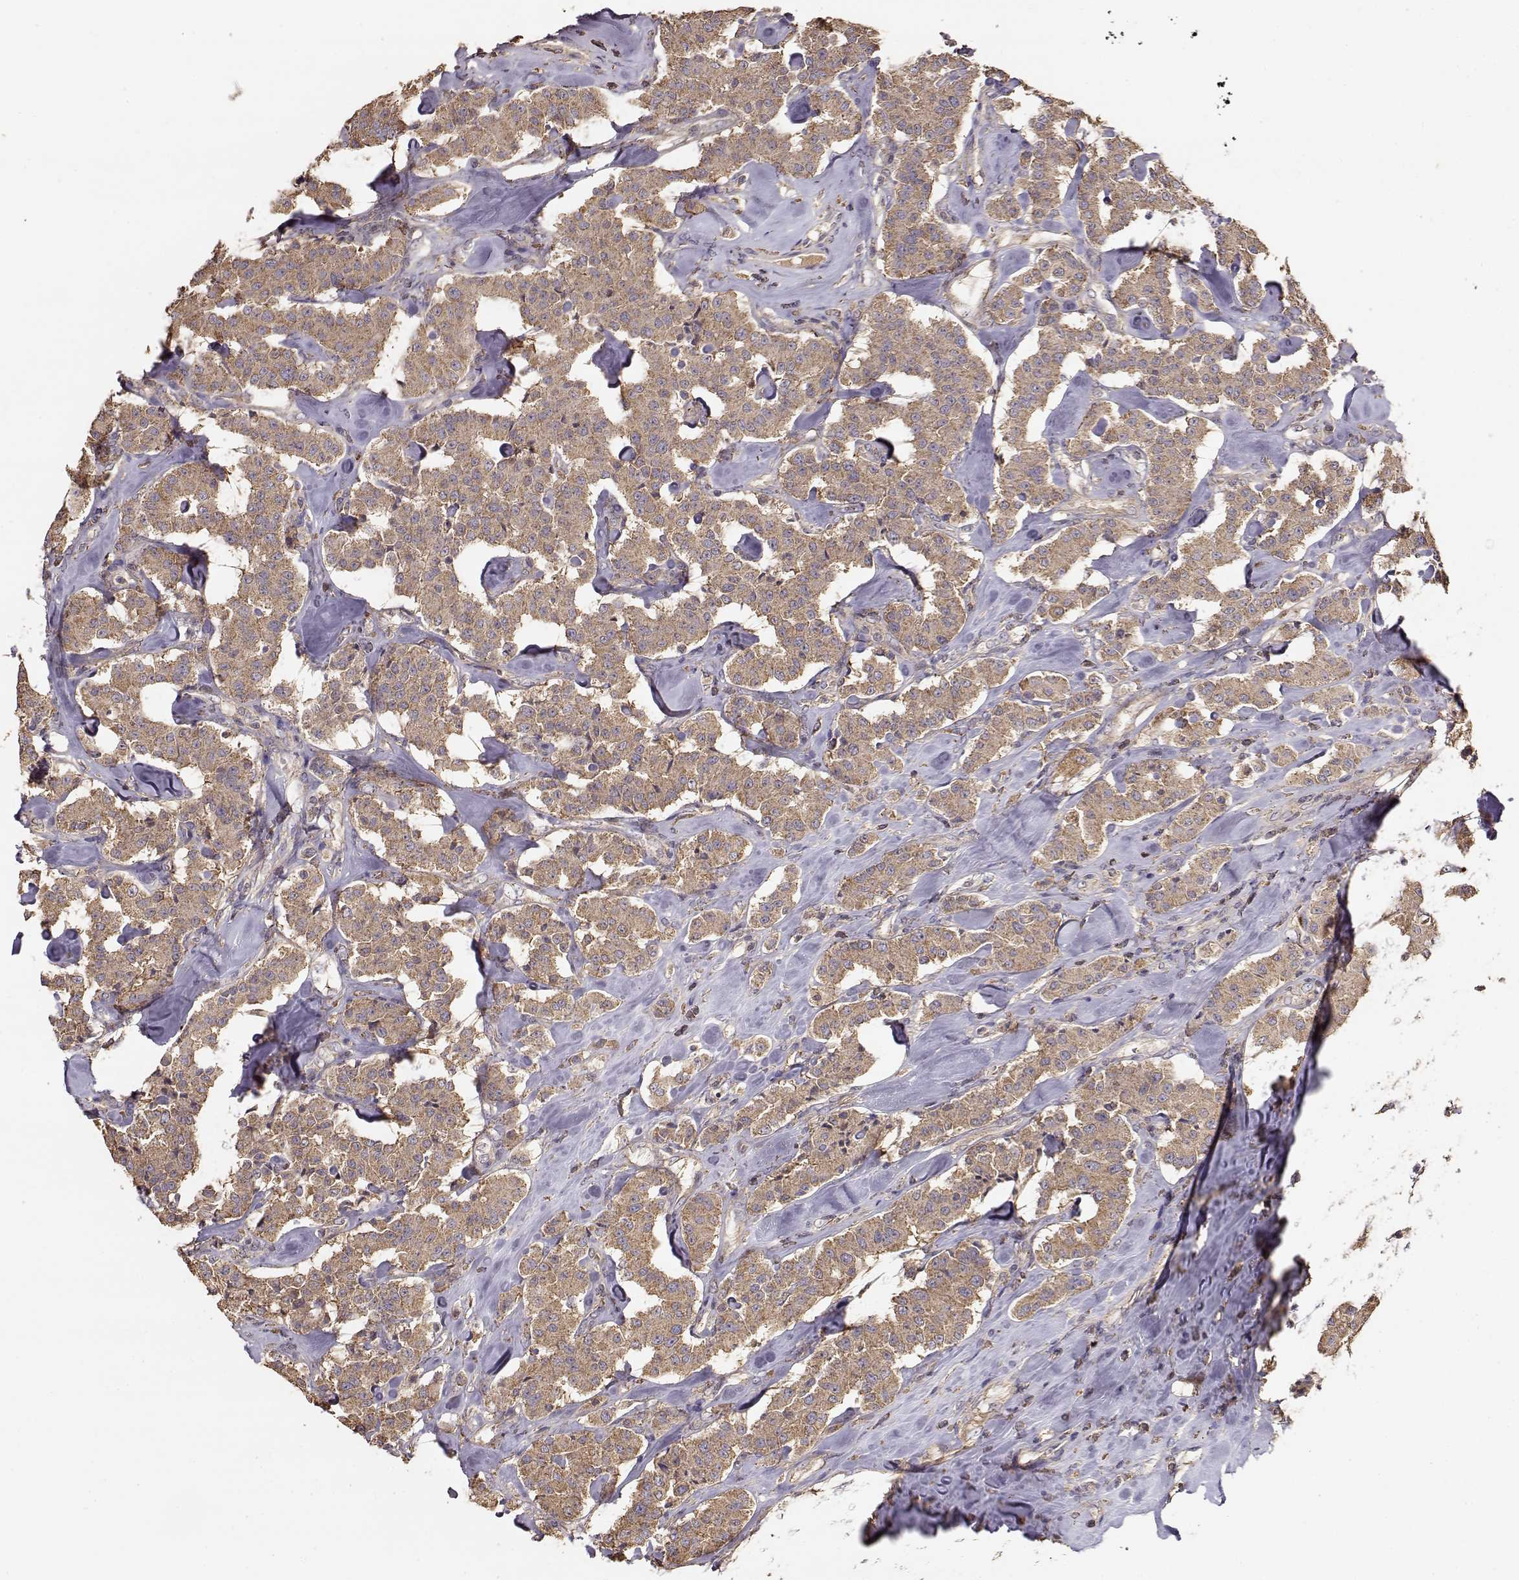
{"staining": {"intensity": "moderate", "quantity": ">75%", "location": "cytoplasmic/membranous"}, "tissue": "carcinoid", "cell_type": "Tumor cells", "image_type": "cancer", "snomed": [{"axis": "morphology", "description": "Carcinoid, malignant, NOS"}, {"axis": "topography", "description": "Pancreas"}], "caption": "DAB (3,3'-diaminobenzidine) immunohistochemical staining of carcinoid shows moderate cytoplasmic/membranous protein positivity in approximately >75% of tumor cells. The protein is shown in brown color, while the nuclei are stained blue.", "gene": "TARS3", "patient": {"sex": "male", "age": 41}}